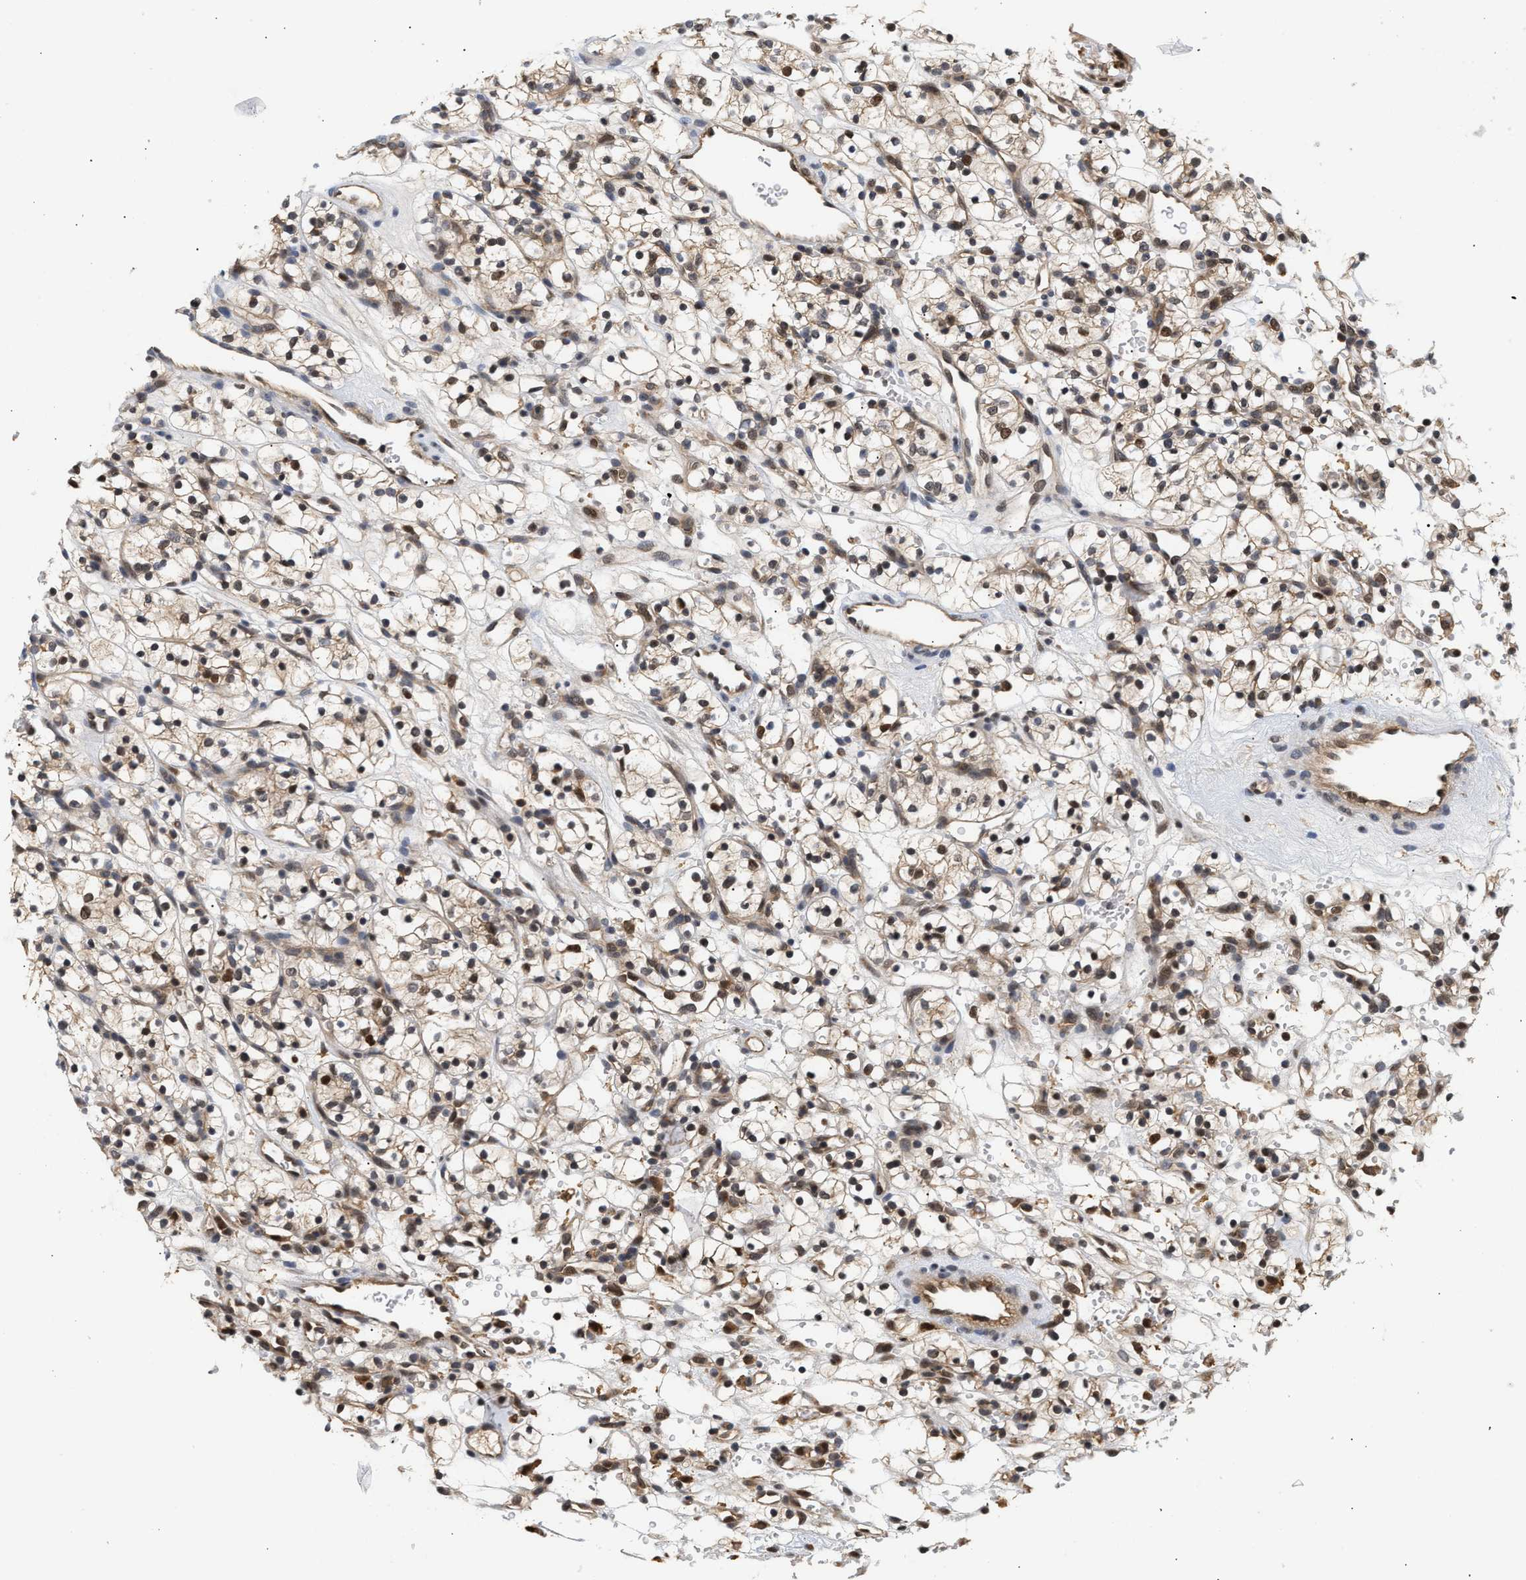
{"staining": {"intensity": "moderate", "quantity": ">75%", "location": "cytoplasmic/membranous,nuclear"}, "tissue": "renal cancer", "cell_type": "Tumor cells", "image_type": "cancer", "snomed": [{"axis": "morphology", "description": "Adenocarcinoma, NOS"}, {"axis": "topography", "description": "Kidney"}], "caption": "Protein positivity by immunohistochemistry demonstrates moderate cytoplasmic/membranous and nuclear staining in about >75% of tumor cells in renal adenocarcinoma.", "gene": "ABHD5", "patient": {"sex": "female", "age": 57}}